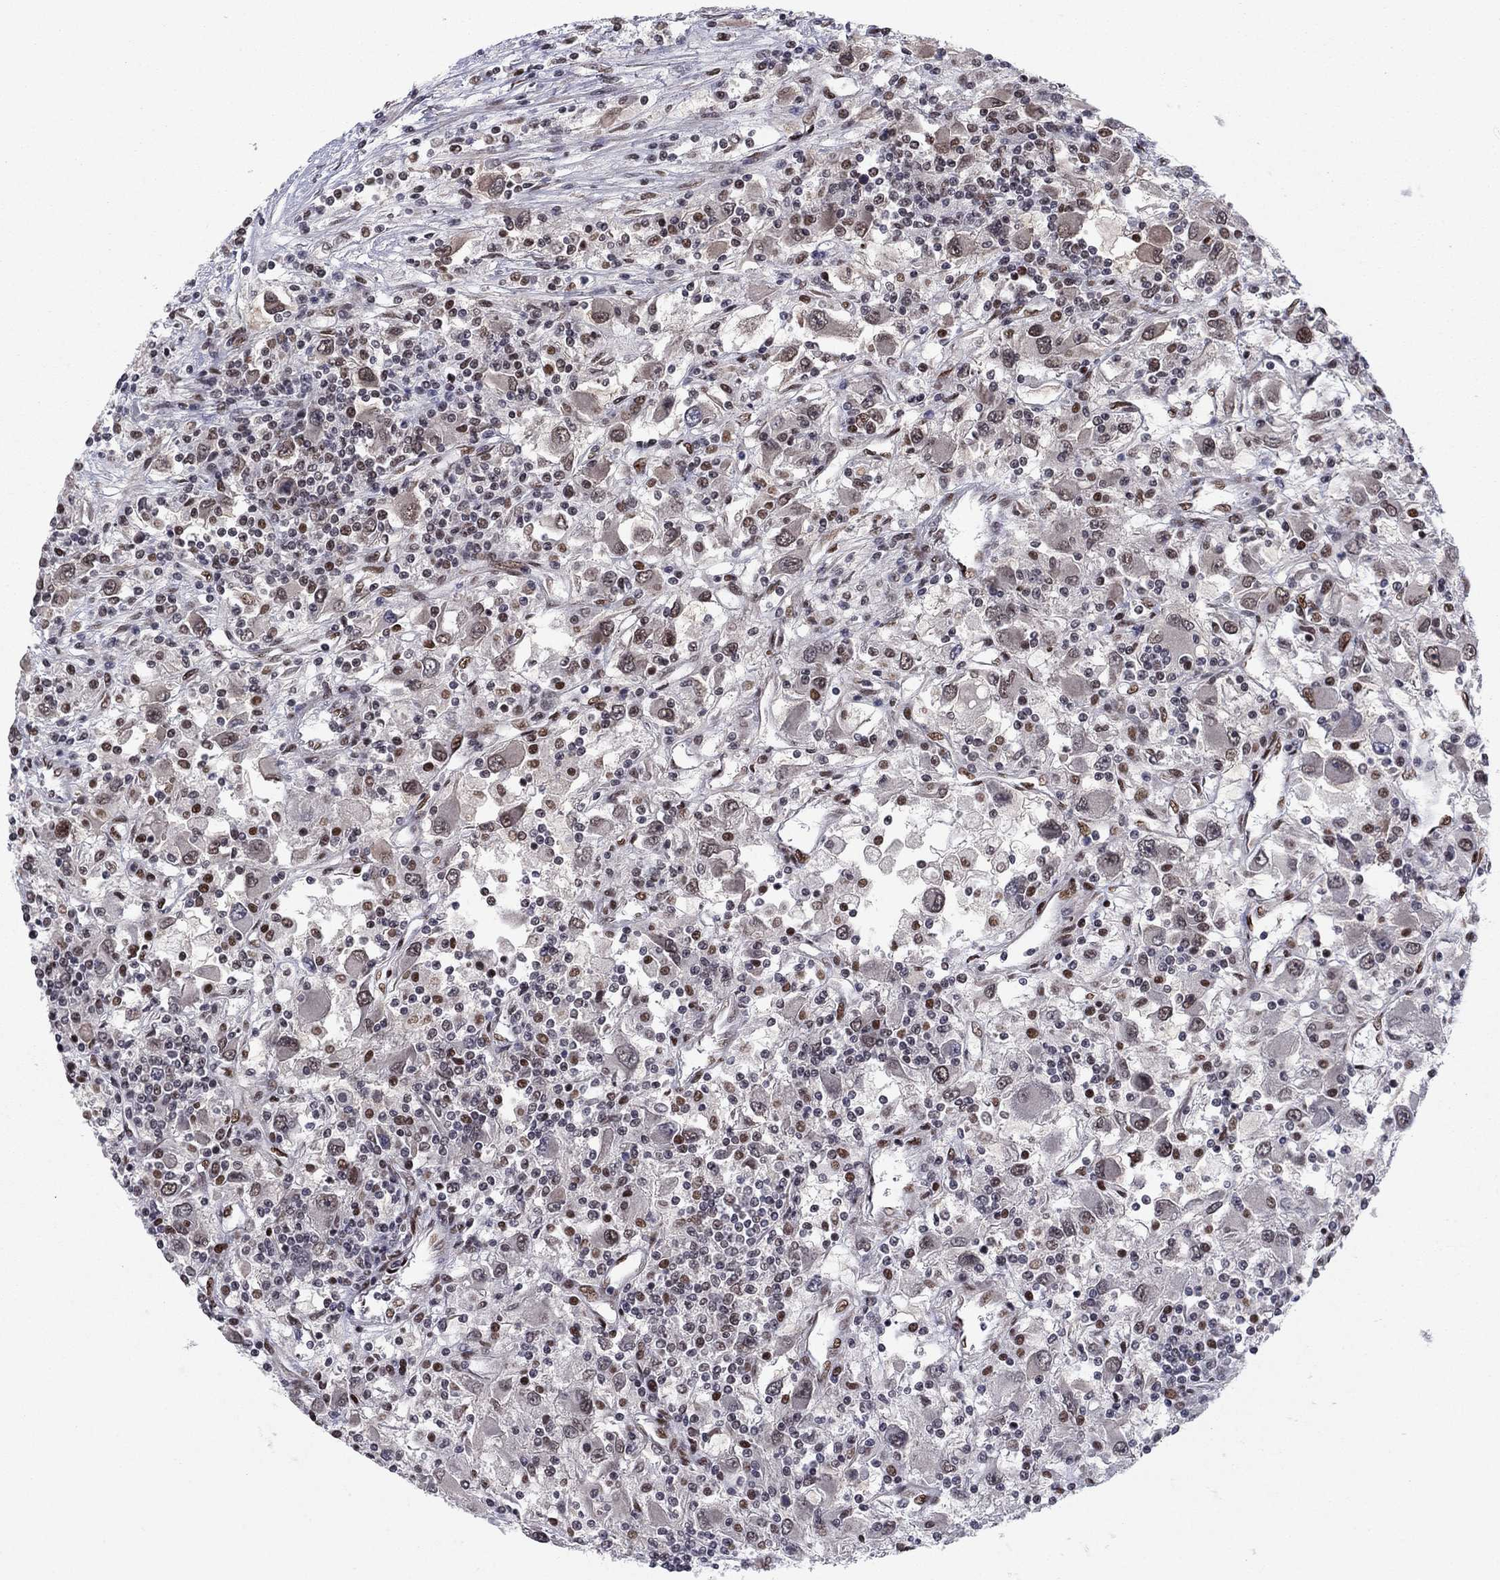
{"staining": {"intensity": "negative", "quantity": "none", "location": "none"}, "tissue": "renal cancer", "cell_type": "Tumor cells", "image_type": "cancer", "snomed": [{"axis": "morphology", "description": "Adenocarcinoma, NOS"}, {"axis": "topography", "description": "Kidney"}], "caption": "Tumor cells are negative for brown protein staining in renal adenocarcinoma.", "gene": "USP54", "patient": {"sex": "female", "age": 67}}